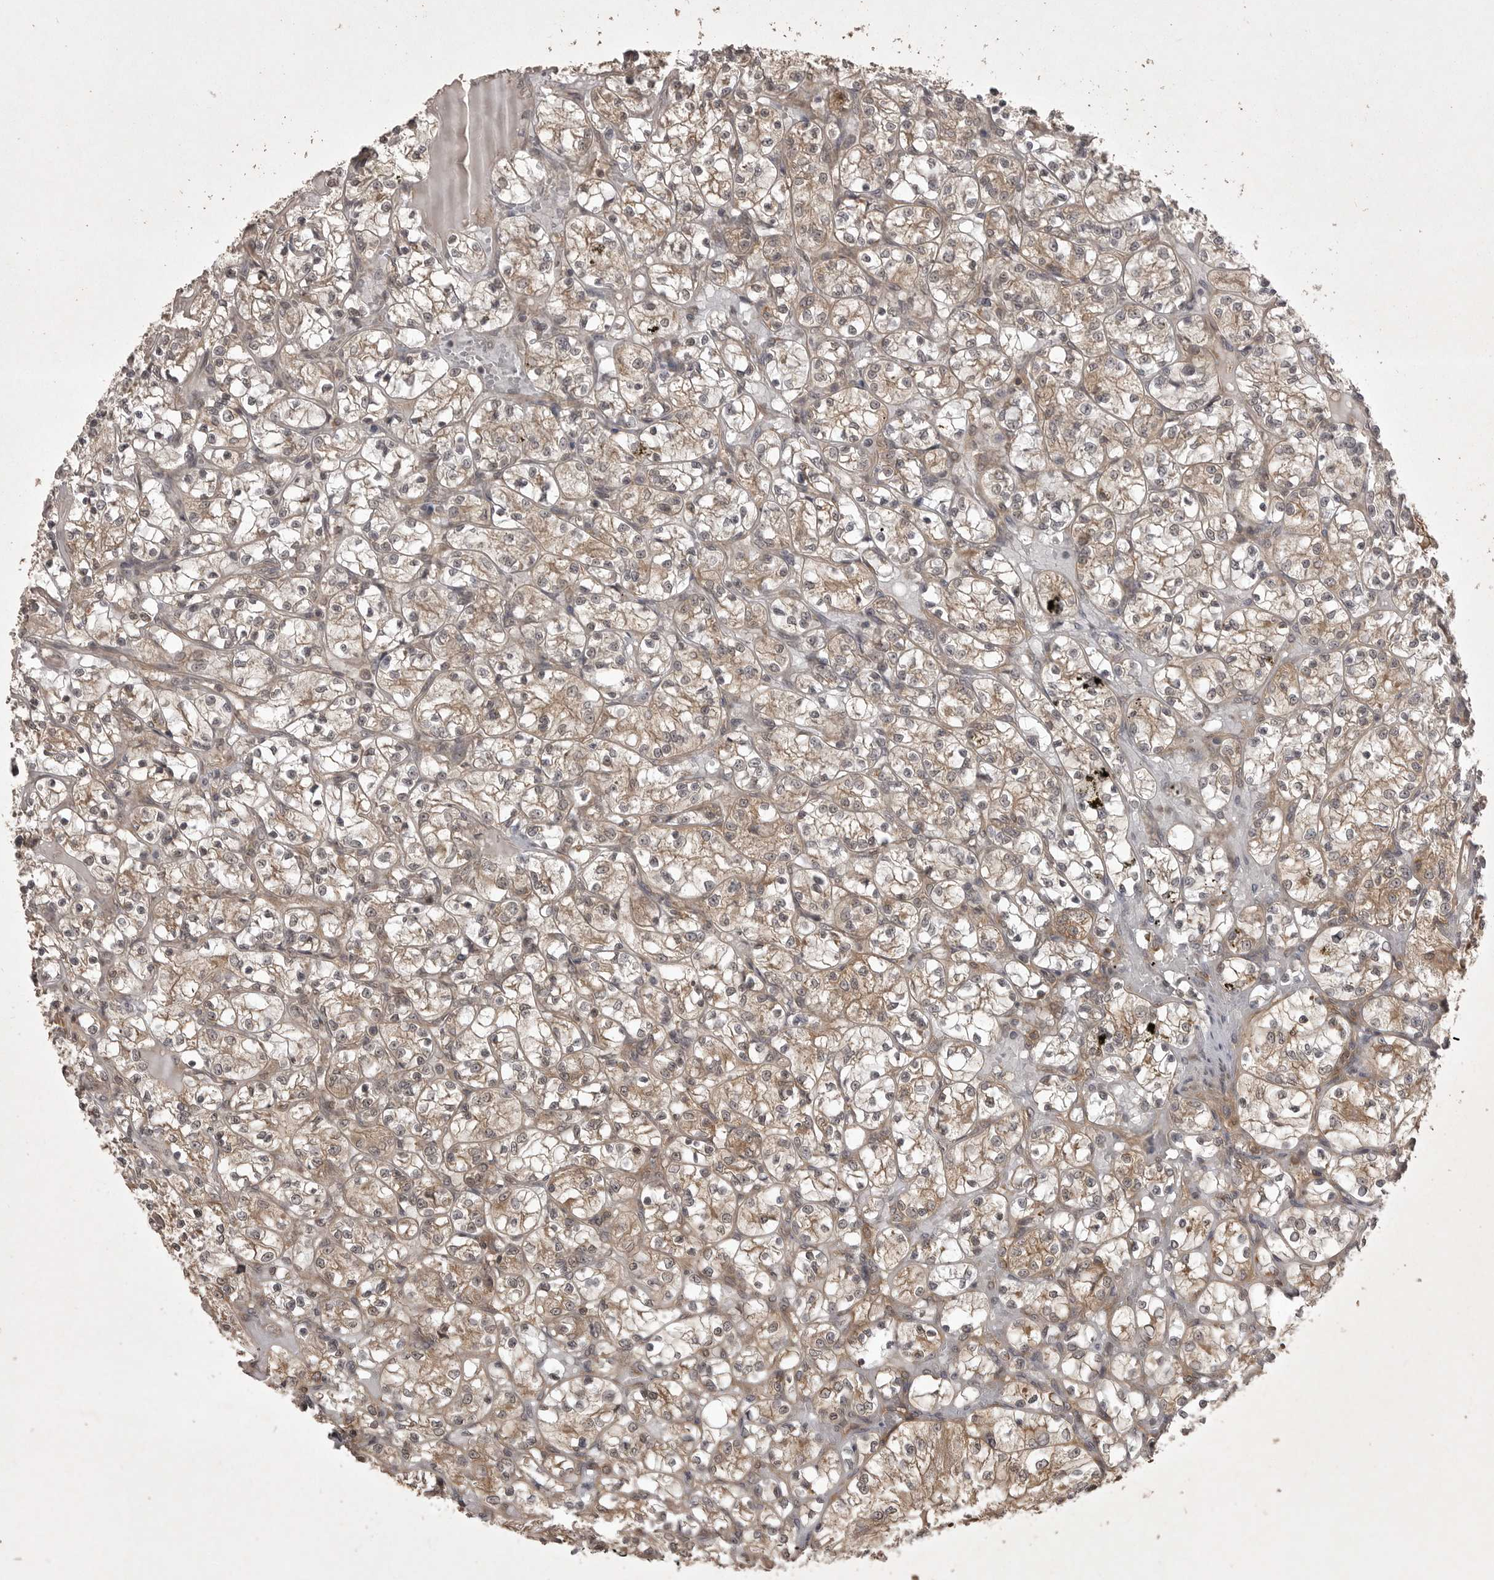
{"staining": {"intensity": "weak", "quantity": ">75%", "location": "cytoplasmic/membranous"}, "tissue": "renal cancer", "cell_type": "Tumor cells", "image_type": "cancer", "snomed": [{"axis": "morphology", "description": "Adenocarcinoma, NOS"}, {"axis": "topography", "description": "Kidney"}], "caption": "IHC (DAB) staining of renal cancer shows weak cytoplasmic/membranous protein positivity in about >75% of tumor cells. The protein is shown in brown color, while the nuclei are stained blue.", "gene": "STK24", "patient": {"sex": "female", "age": 69}}